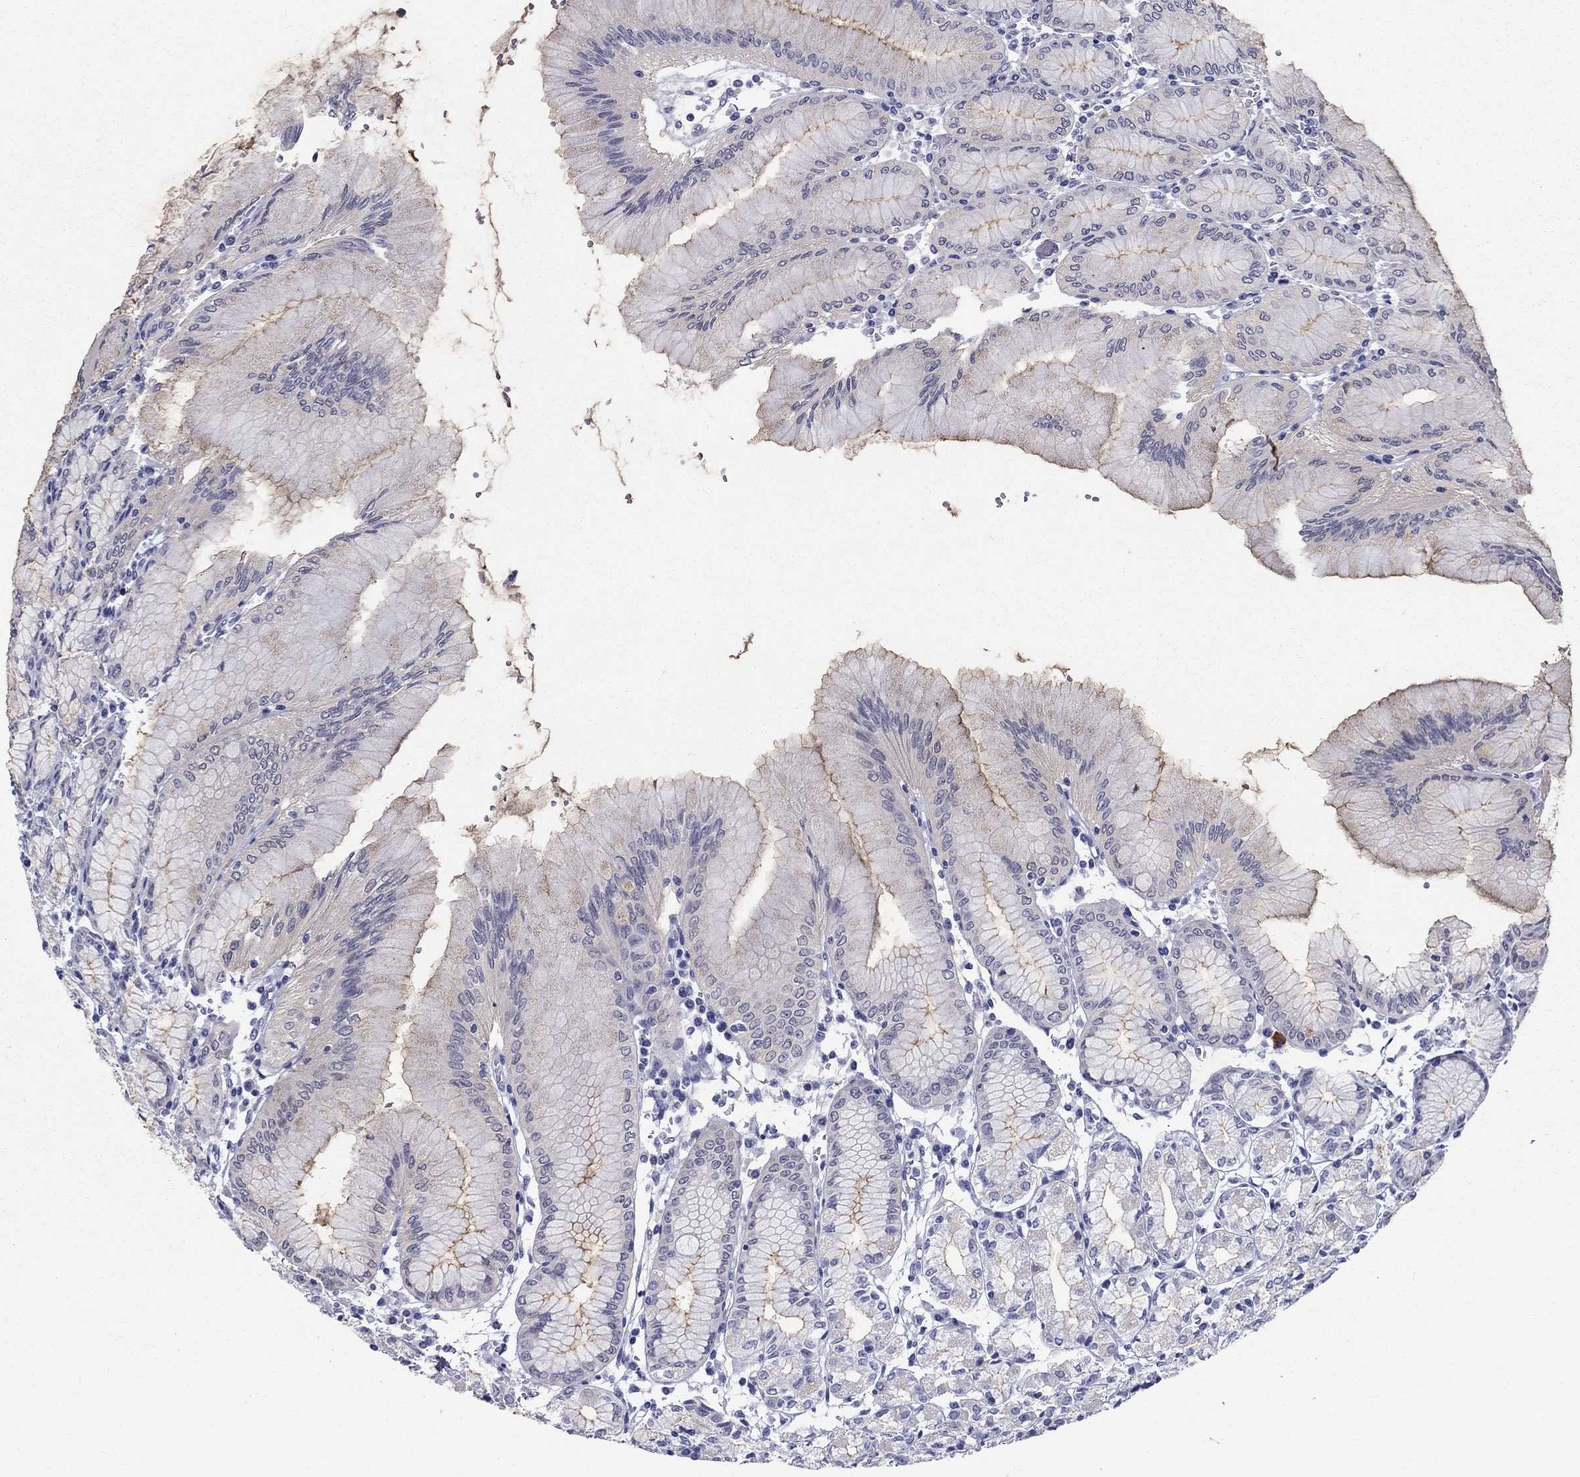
{"staining": {"intensity": "moderate", "quantity": "<25%", "location": "cytoplasmic/membranous"}, "tissue": "stomach", "cell_type": "Glandular cells", "image_type": "normal", "snomed": [{"axis": "morphology", "description": "Normal tissue, NOS"}, {"axis": "topography", "description": "Skeletal muscle"}, {"axis": "topography", "description": "Stomach"}], "caption": "Immunohistochemistry staining of normal stomach, which displays low levels of moderate cytoplasmic/membranous positivity in approximately <25% of glandular cells indicating moderate cytoplasmic/membranous protein positivity. The staining was performed using DAB (brown) for protein detection and nuclei were counterstained in hematoxylin (blue).", "gene": "C4orf19", "patient": {"sex": "female", "age": 57}}